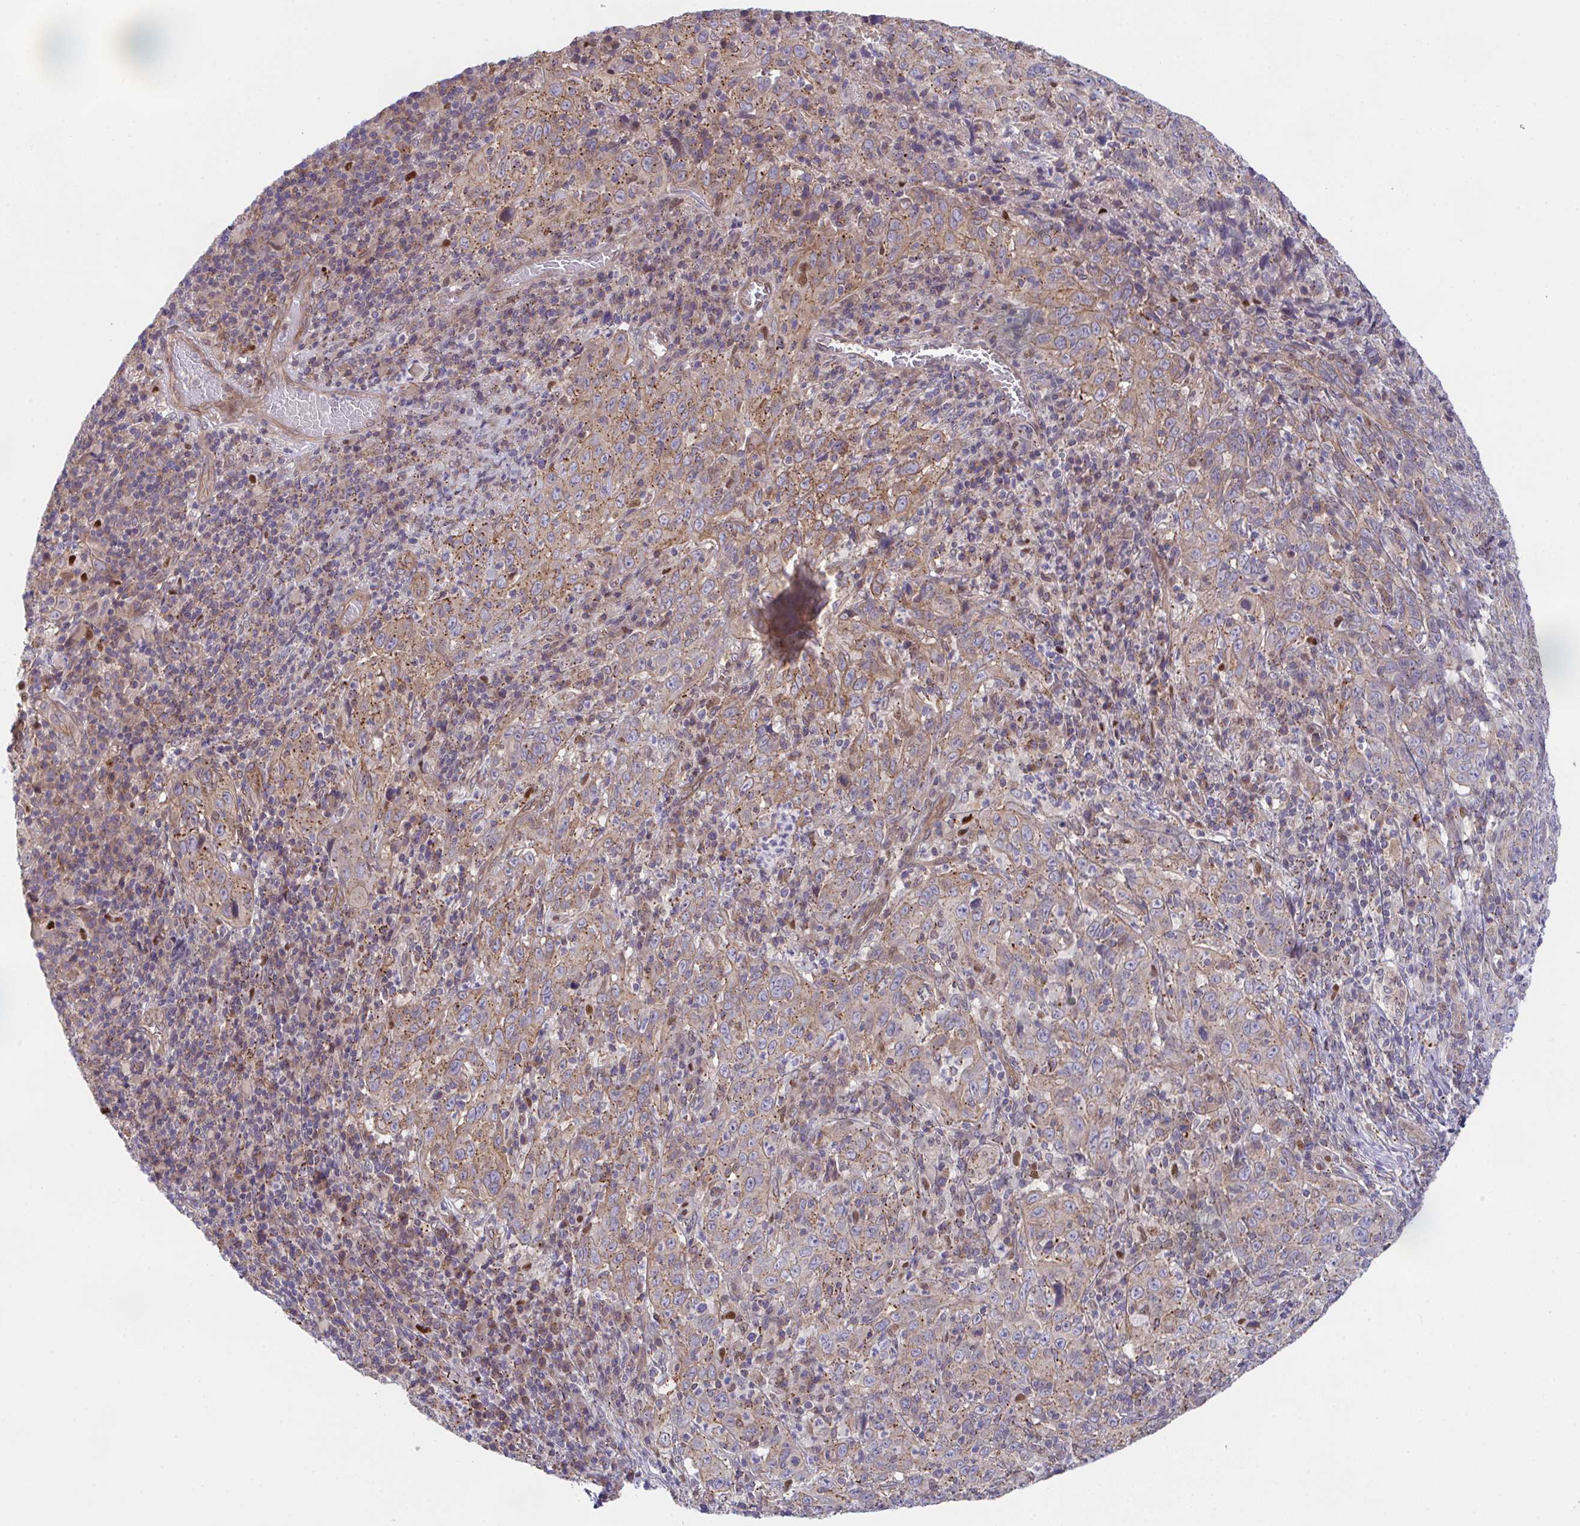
{"staining": {"intensity": "weak", "quantity": "25%-75%", "location": "cytoplasmic/membranous"}, "tissue": "cervical cancer", "cell_type": "Tumor cells", "image_type": "cancer", "snomed": [{"axis": "morphology", "description": "Squamous cell carcinoma, NOS"}, {"axis": "topography", "description": "Cervix"}], "caption": "Brown immunohistochemical staining in human cervical cancer (squamous cell carcinoma) shows weak cytoplasmic/membranous positivity in approximately 25%-75% of tumor cells.", "gene": "ZBED3", "patient": {"sex": "female", "age": 46}}